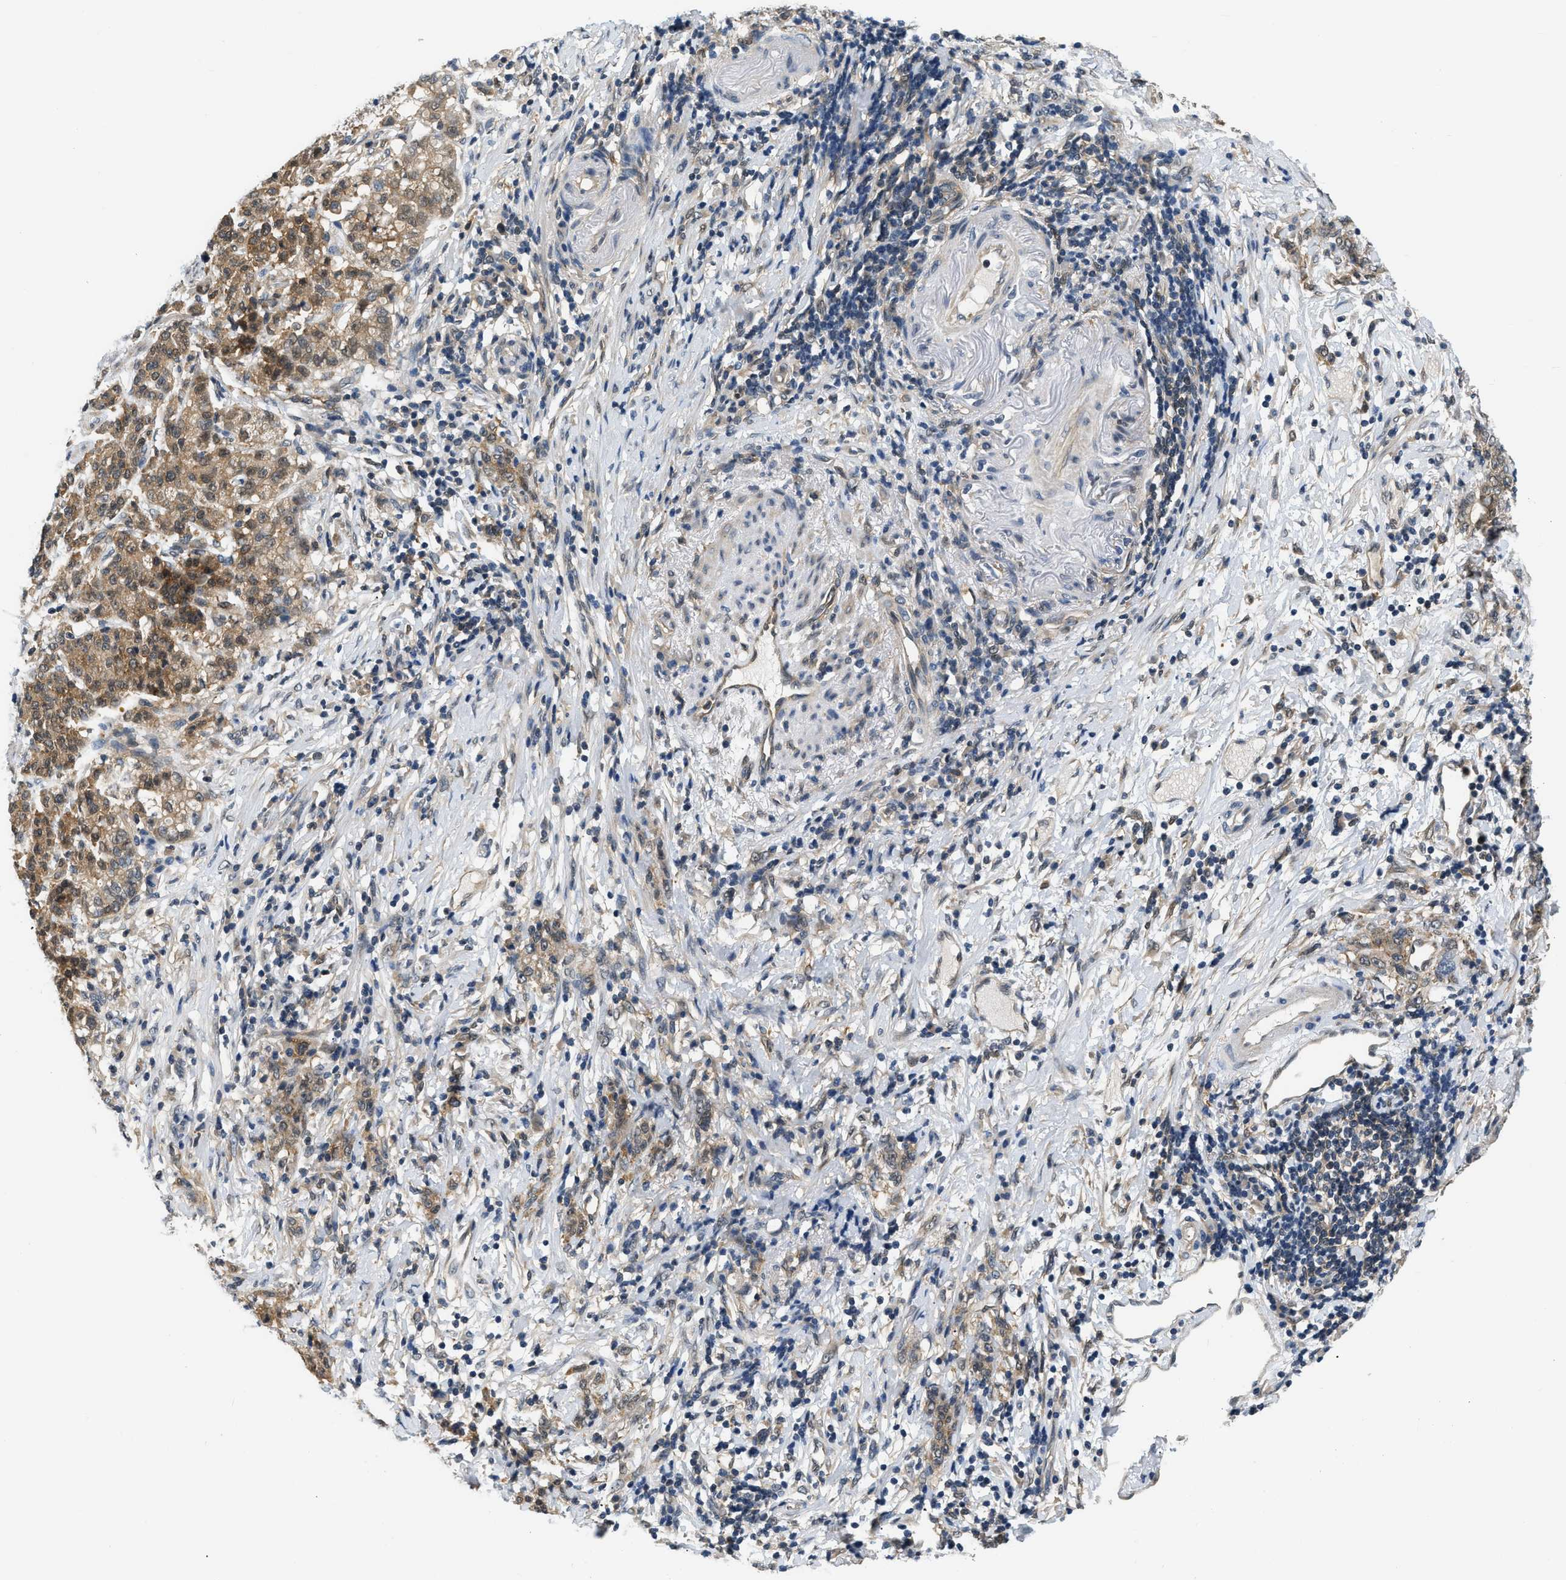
{"staining": {"intensity": "moderate", "quantity": ">75%", "location": "cytoplasmic/membranous,nuclear"}, "tissue": "stomach cancer", "cell_type": "Tumor cells", "image_type": "cancer", "snomed": [{"axis": "morphology", "description": "Adenocarcinoma, NOS"}, {"axis": "topography", "description": "Stomach, lower"}], "caption": "A high-resolution histopathology image shows immunohistochemistry (IHC) staining of stomach cancer, which displays moderate cytoplasmic/membranous and nuclear expression in about >75% of tumor cells.", "gene": "EIF4EBP2", "patient": {"sex": "male", "age": 88}}